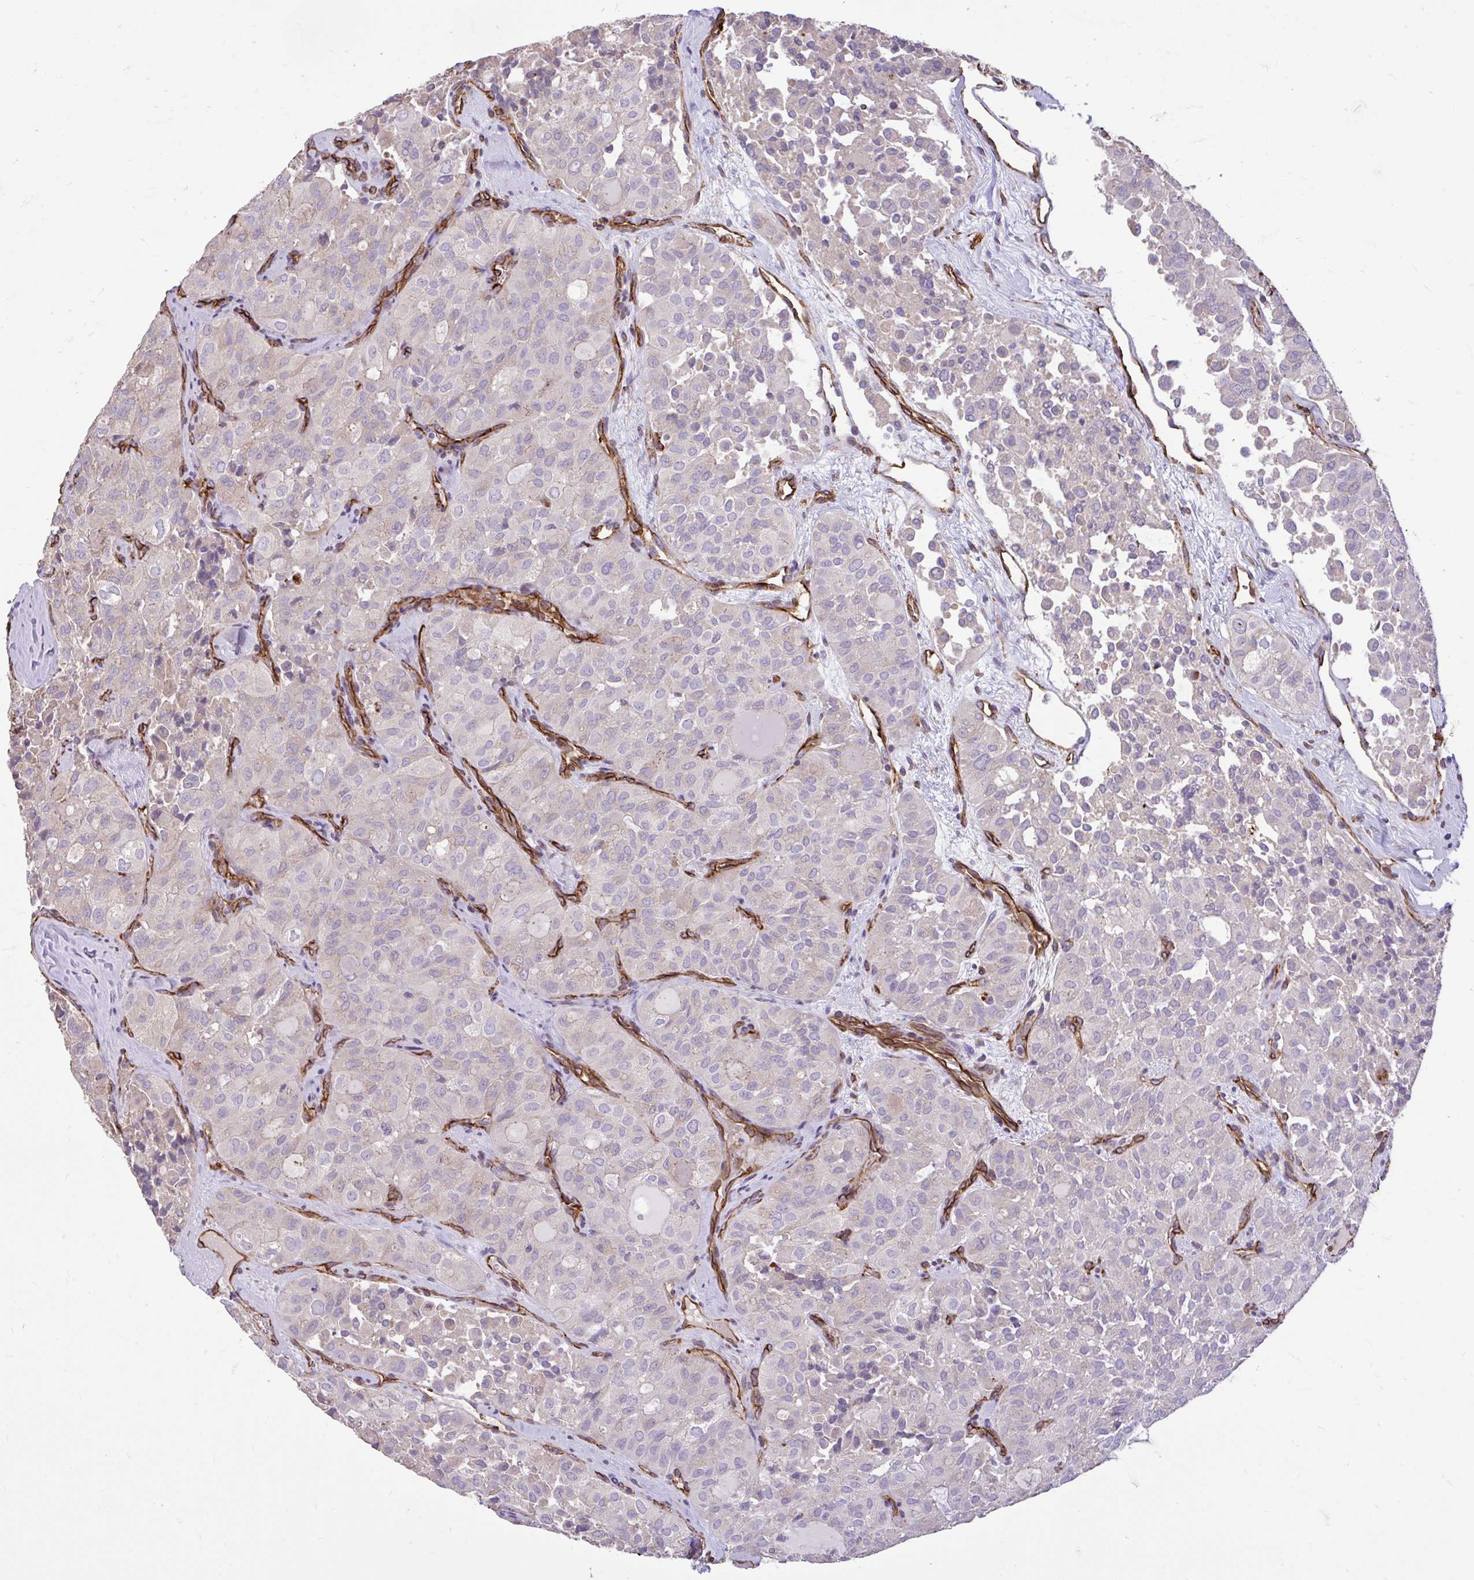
{"staining": {"intensity": "negative", "quantity": "none", "location": "none"}, "tissue": "thyroid cancer", "cell_type": "Tumor cells", "image_type": "cancer", "snomed": [{"axis": "morphology", "description": "Follicular adenoma carcinoma, NOS"}, {"axis": "topography", "description": "Thyroid gland"}], "caption": "The image exhibits no staining of tumor cells in thyroid follicular adenoma carcinoma.", "gene": "PTPRK", "patient": {"sex": "male", "age": 75}}